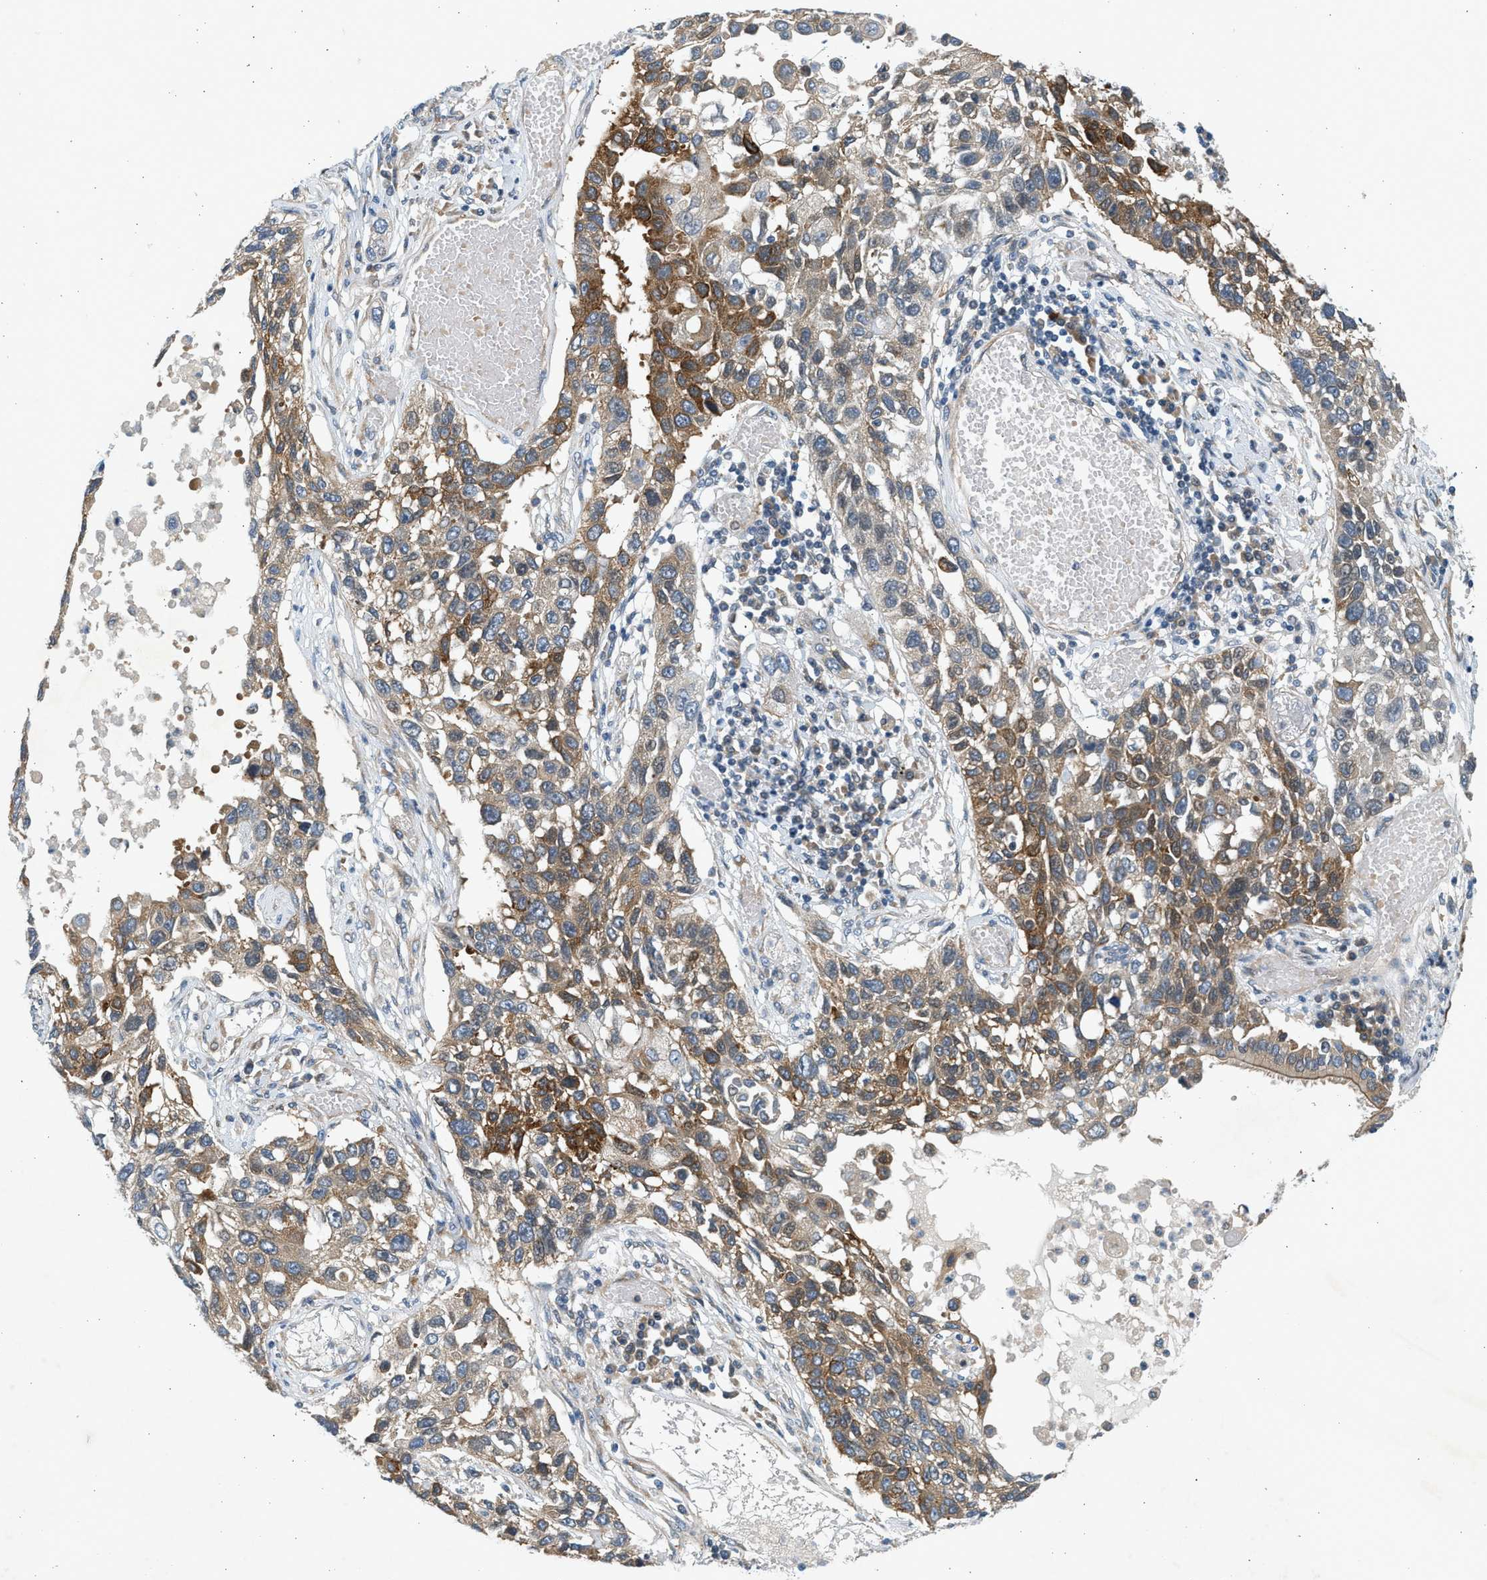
{"staining": {"intensity": "moderate", "quantity": "25%-75%", "location": "cytoplasmic/membranous"}, "tissue": "lung cancer", "cell_type": "Tumor cells", "image_type": "cancer", "snomed": [{"axis": "morphology", "description": "Squamous cell carcinoma, NOS"}, {"axis": "topography", "description": "Lung"}], "caption": "About 25%-75% of tumor cells in squamous cell carcinoma (lung) demonstrate moderate cytoplasmic/membranous protein positivity as visualized by brown immunohistochemical staining.", "gene": "KDELR2", "patient": {"sex": "male", "age": 71}}